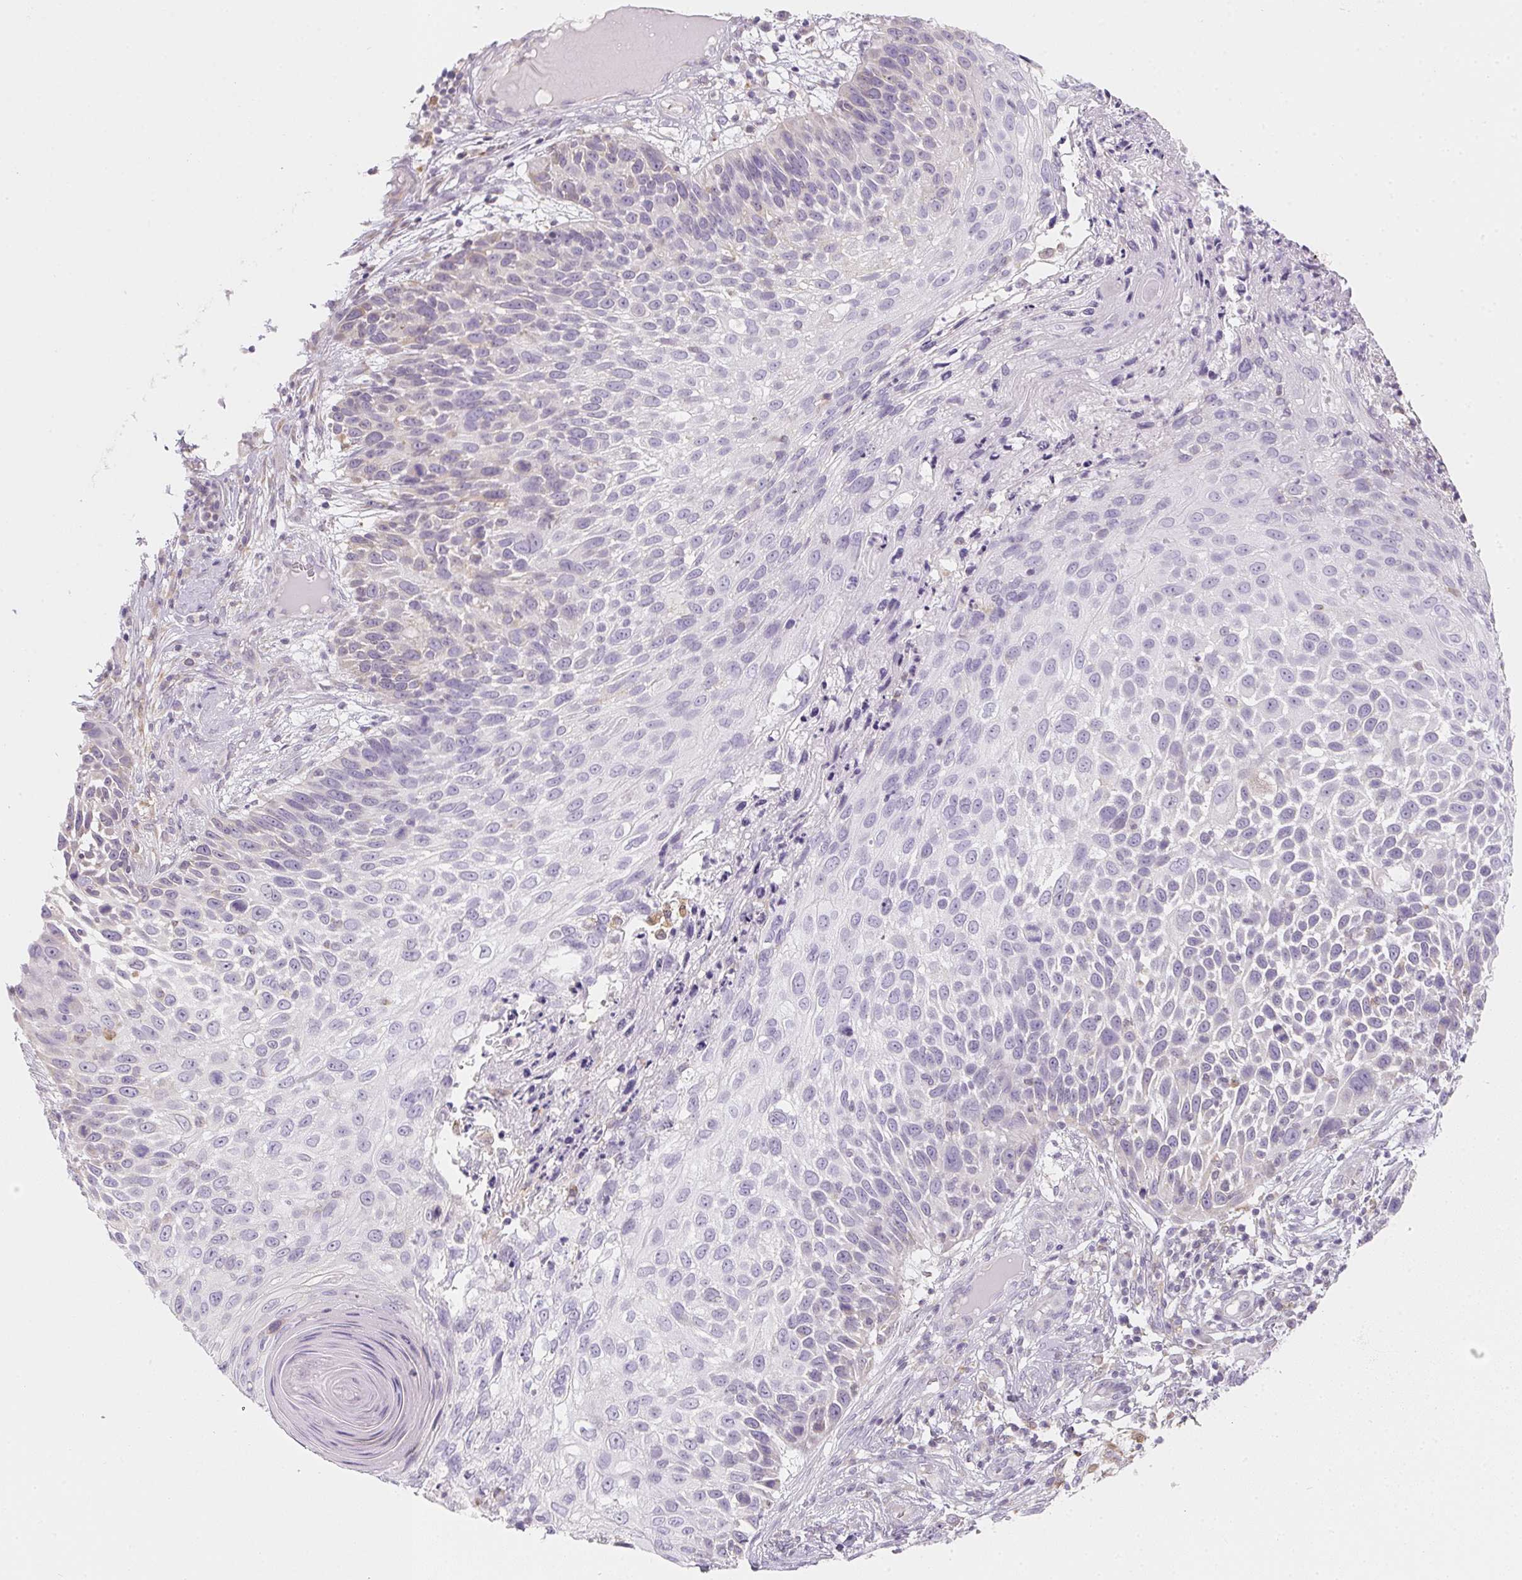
{"staining": {"intensity": "negative", "quantity": "none", "location": "none"}, "tissue": "skin cancer", "cell_type": "Tumor cells", "image_type": "cancer", "snomed": [{"axis": "morphology", "description": "Squamous cell carcinoma, NOS"}, {"axis": "topography", "description": "Skin"}], "caption": "Squamous cell carcinoma (skin) stained for a protein using IHC demonstrates no expression tumor cells.", "gene": "SOAT1", "patient": {"sex": "male", "age": 92}}